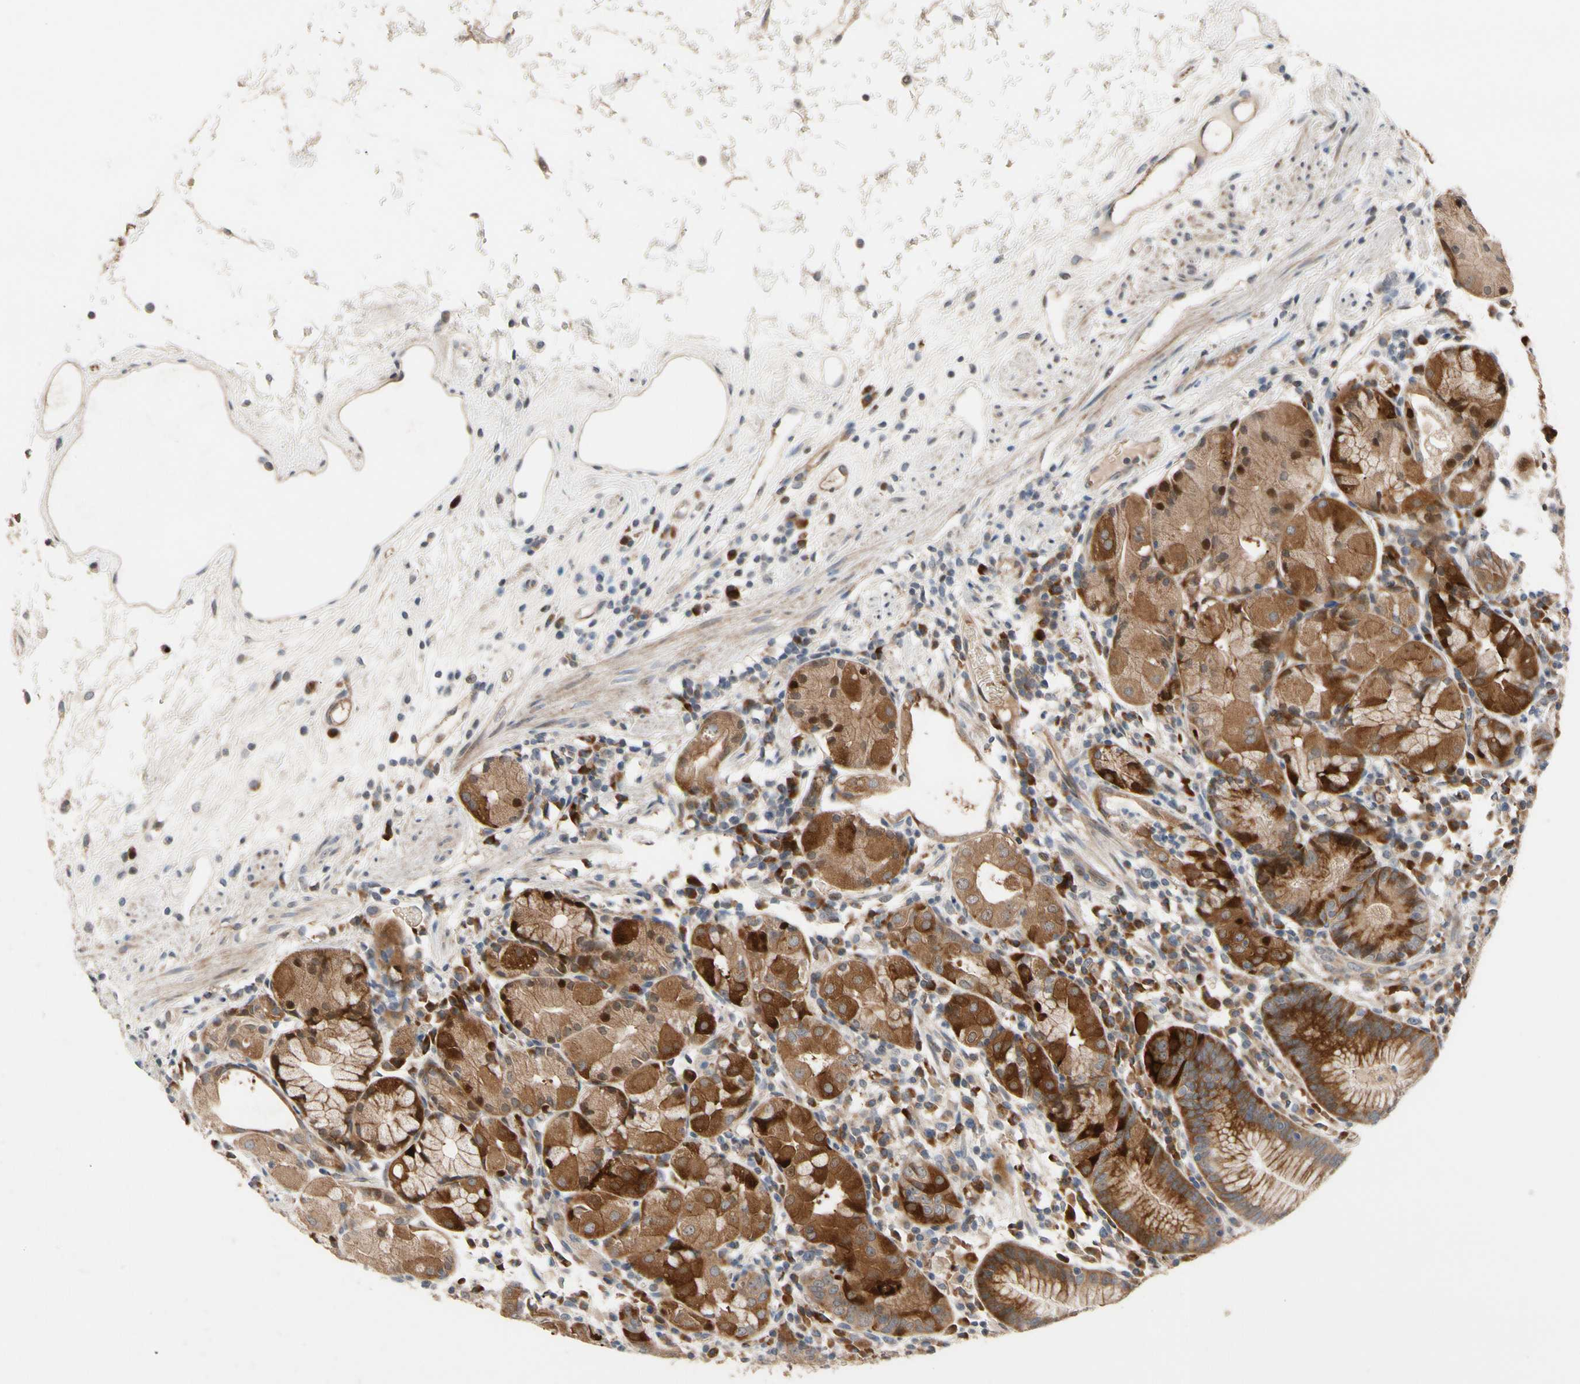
{"staining": {"intensity": "strong", "quantity": ">75%", "location": "cytoplasmic/membranous,nuclear"}, "tissue": "stomach", "cell_type": "Glandular cells", "image_type": "normal", "snomed": [{"axis": "morphology", "description": "Normal tissue, NOS"}, {"axis": "topography", "description": "Stomach"}, {"axis": "topography", "description": "Stomach, lower"}], "caption": "Immunohistochemistry micrograph of benign stomach: human stomach stained using immunohistochemistry shows high levels of strong protein expression localized specifically in the cytoplasmic/membranous,nuclear of glandular cells, appearing as a cytoplasmic/membranous,nuclear brown color.", "gene": "HMGCR", "patient": {"sex": "female", "age": 75}}